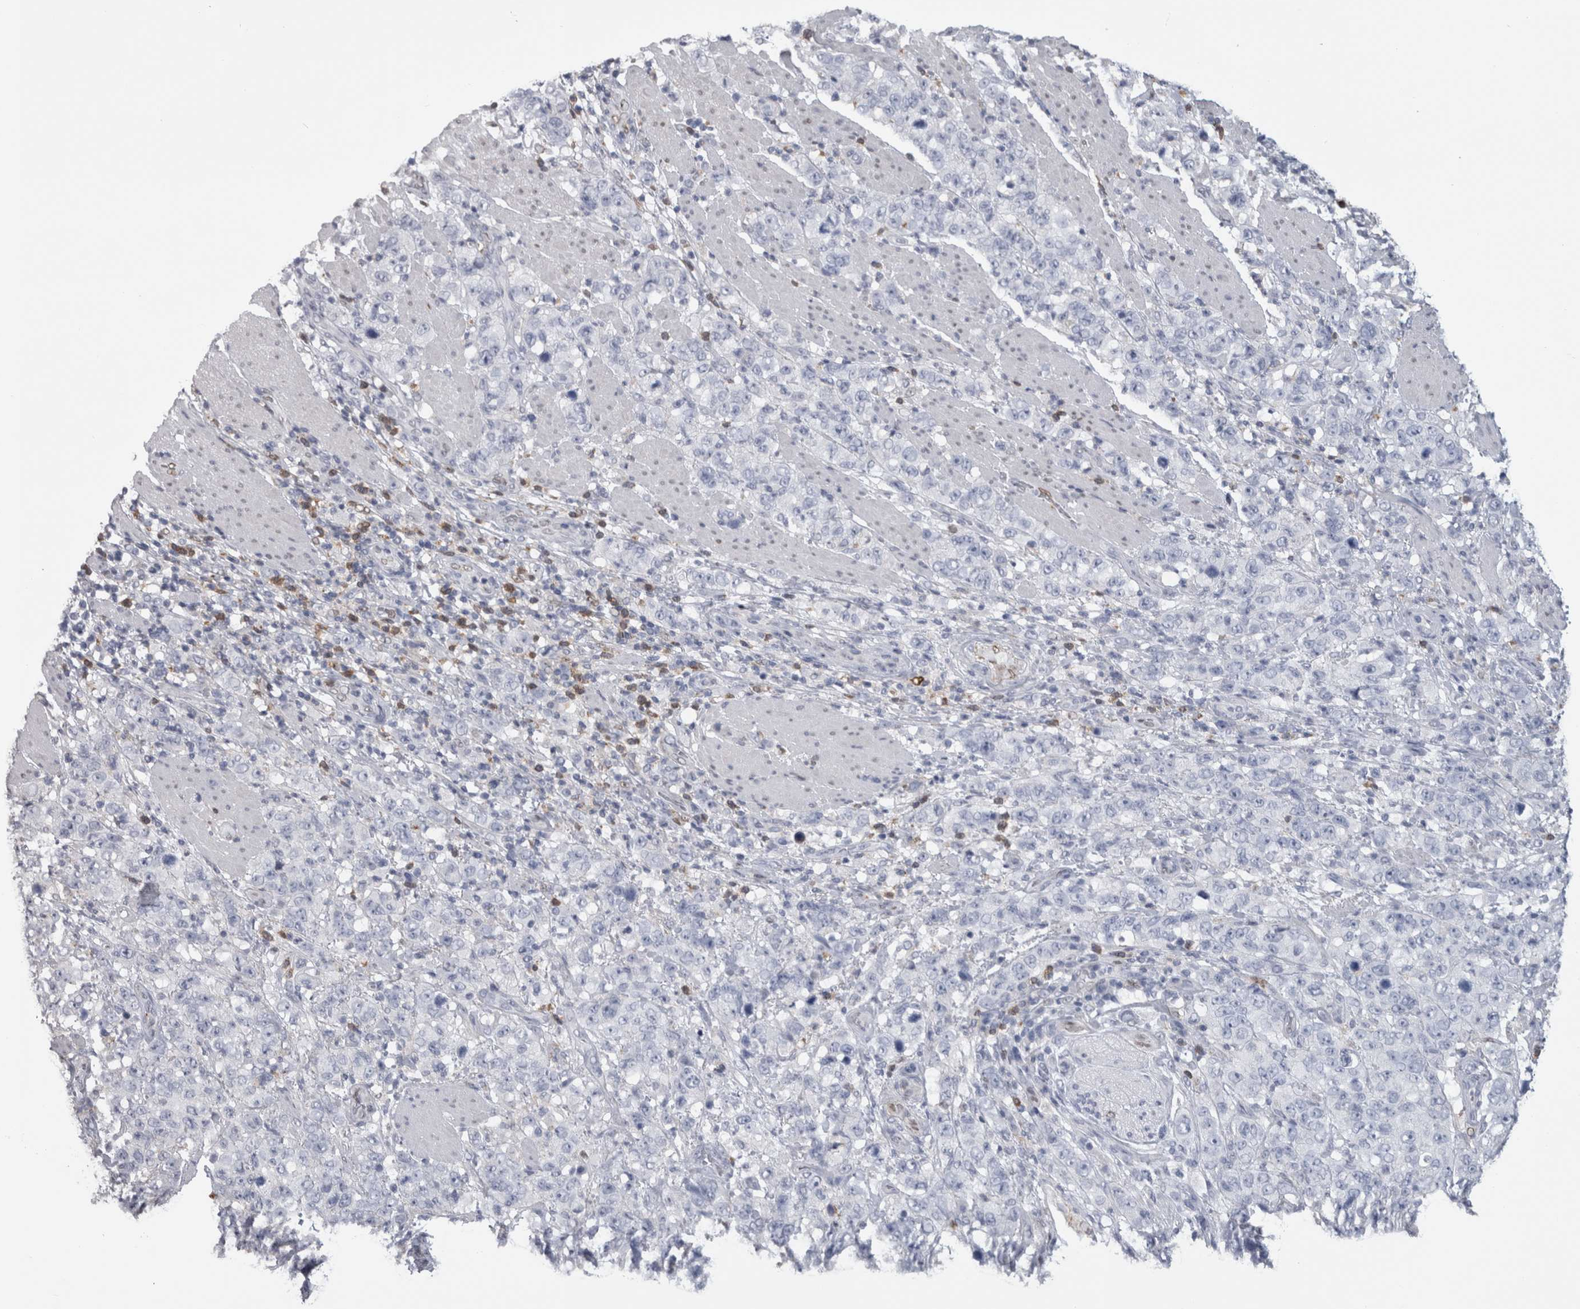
{"staining": {"intensity": "negative", "quantity": "none", "location": "none"}, "tissue": "stomach cancer", "cell_type": "Tumor cells", "image_type": "cancer", "snomed": [{"axis": "morphology", "description": "Adenocarcinoma, NOS"}, {"axis": "topography", "description": "Stomach"}], "caption": "DAB immunohistochemical staining of human stomach adenocarcinoma displays no significant expression in tumor cells.", "gene": "IL33", "patient": {"sex": "male", "age": 48}}